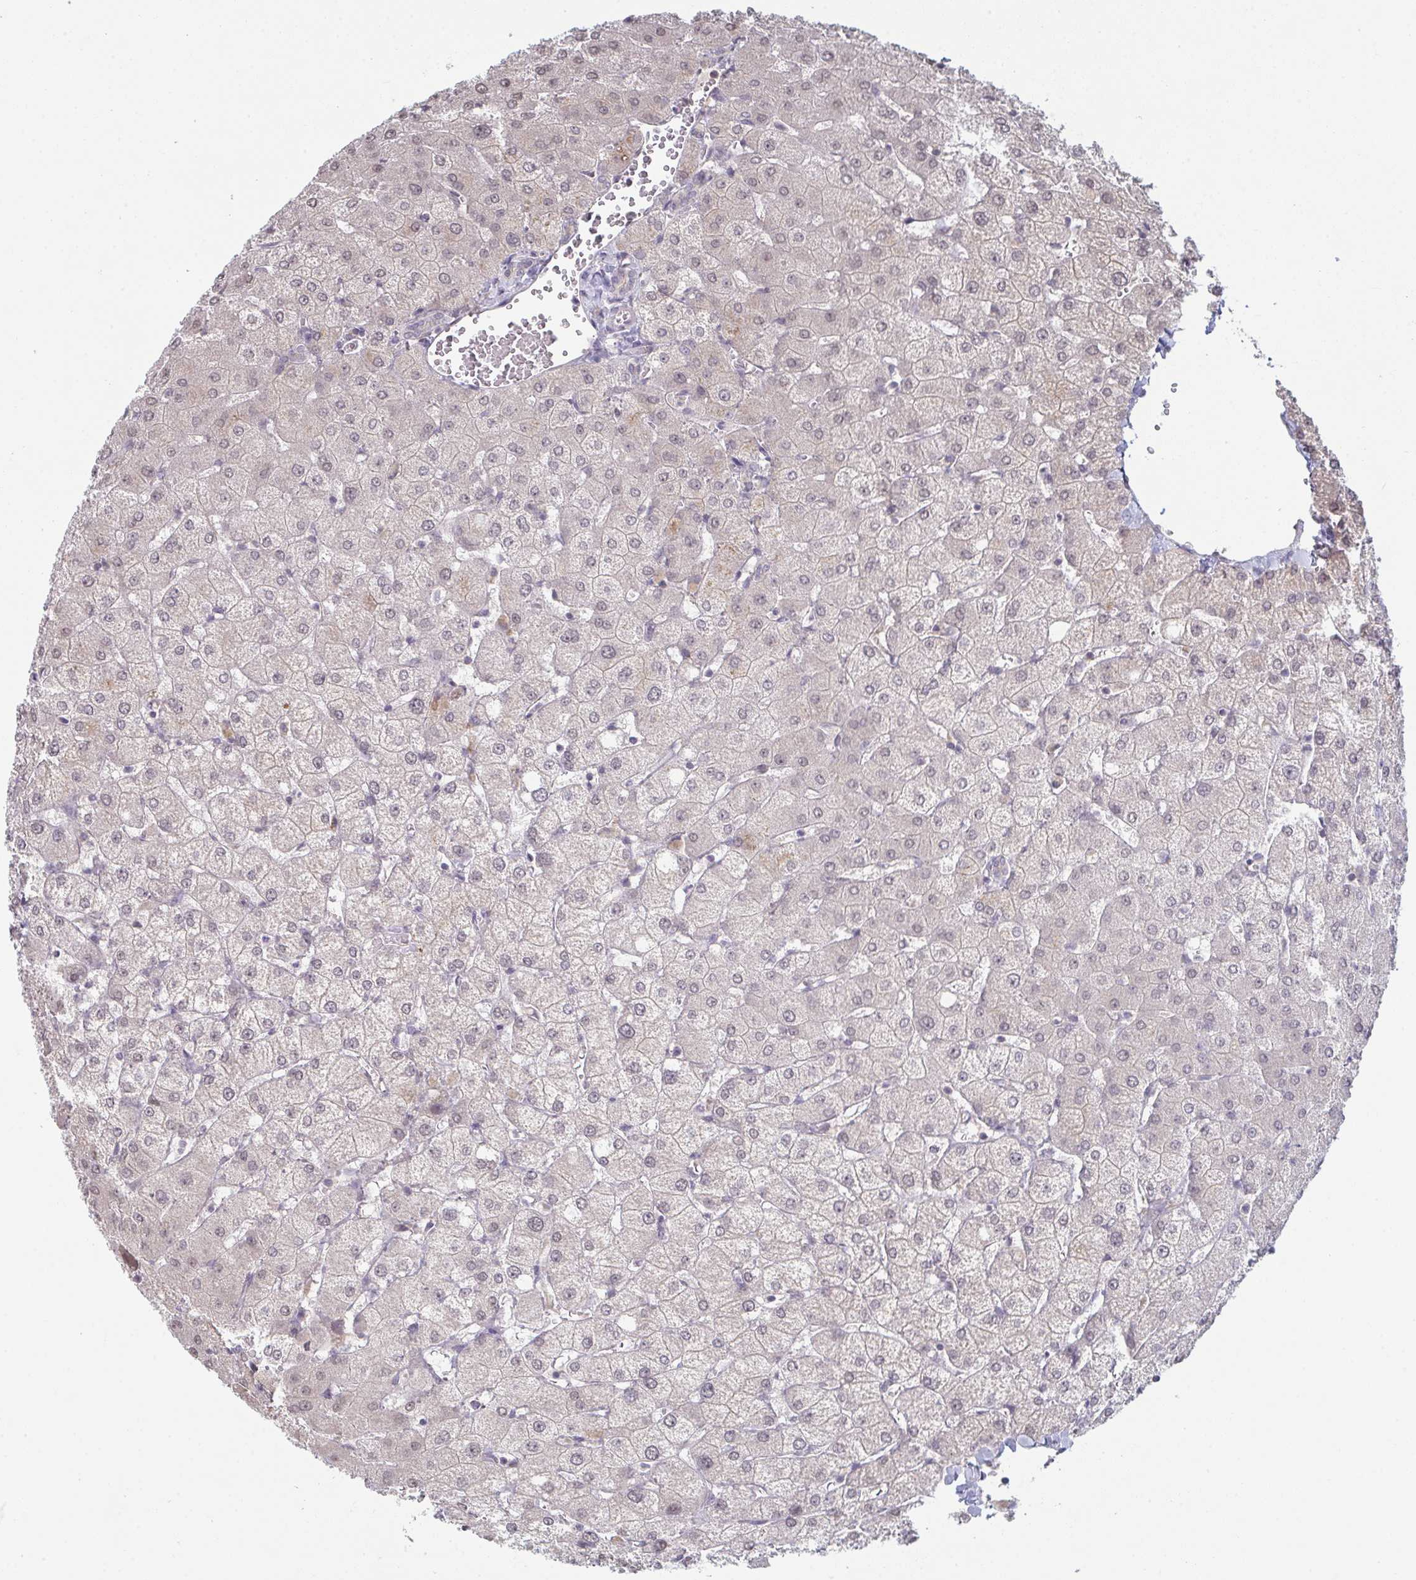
{"staining": {"intensity": "negative", "quantity": "none", "location": "none"}, "tissue": "liver", "cell_type": "Cholangiocytes", "image_type": "normal", "snomed": [{"axis": "morphology", "description": "Normal tissue, NOS"}, {"axis": "topography", "description": "Liver"}], "caption": "Cholangiocytes show no significant protein expression in unremarkable liver. The staining is performed using DAB (3,3'-diaminobenzidine) brown chromogen with nuclei counter-stained in using hematoxylin.", "gene": "ZNF214", "patient": {"sex": "female", "age": 54}}